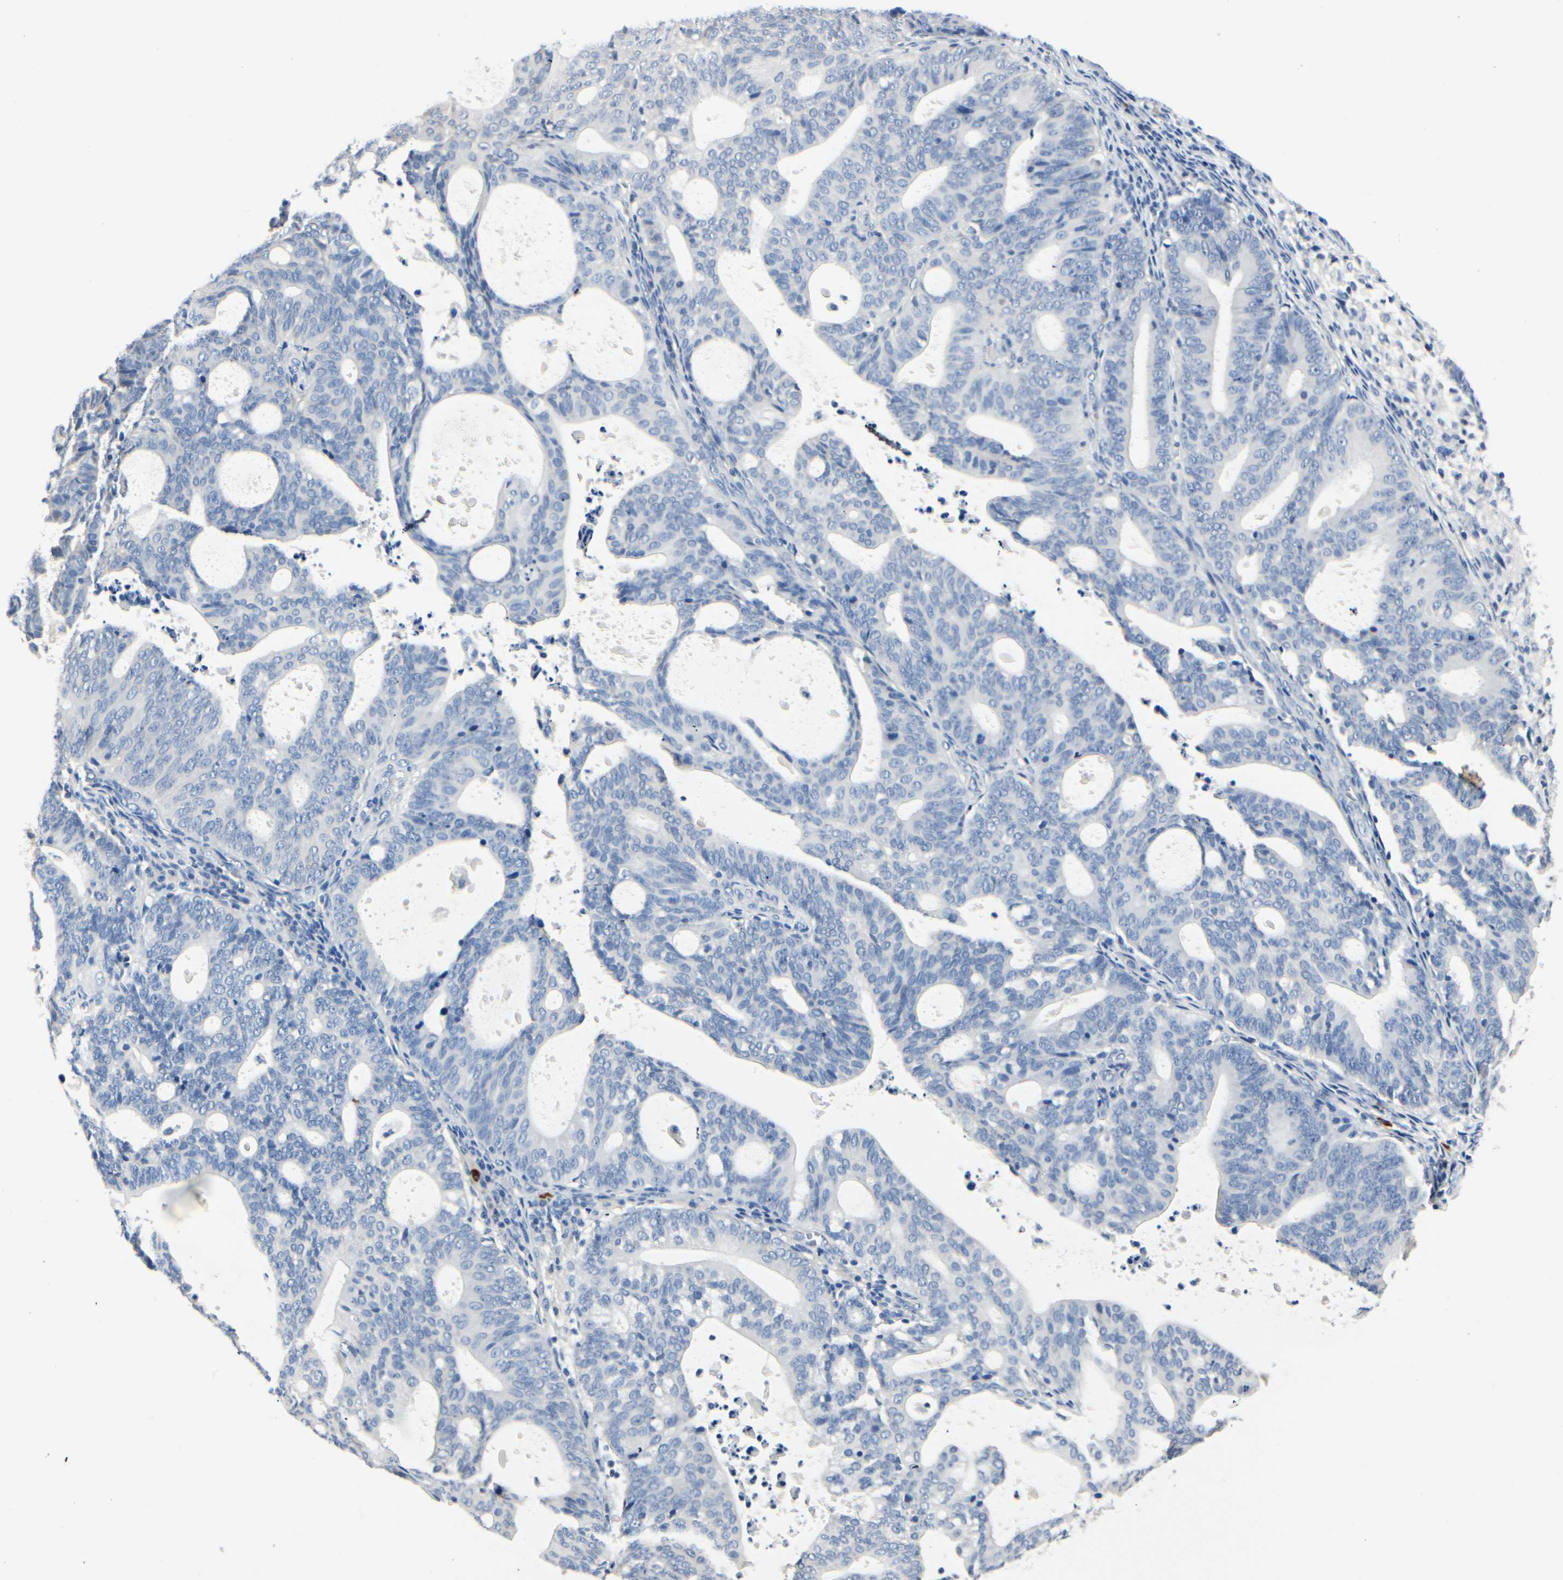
{"staining": {"intensity": "negative", "quantity": "none", "location": "none"}, "tissue": "endometrial cancer", "cell_type": "Tumor cells", "image_type": "cancer", "snomed": [{"axis": "morphology", "description": "Adenocarcinoma, NOS"}, {"axis": "topography", "description": "Uterus"}], "caption": "There is no significant positivity in tumor cells of endometrial cancer (adenocarcinoma).", "gene": "TGFBR3", "patient": {"sex": "female", "age": 83}}